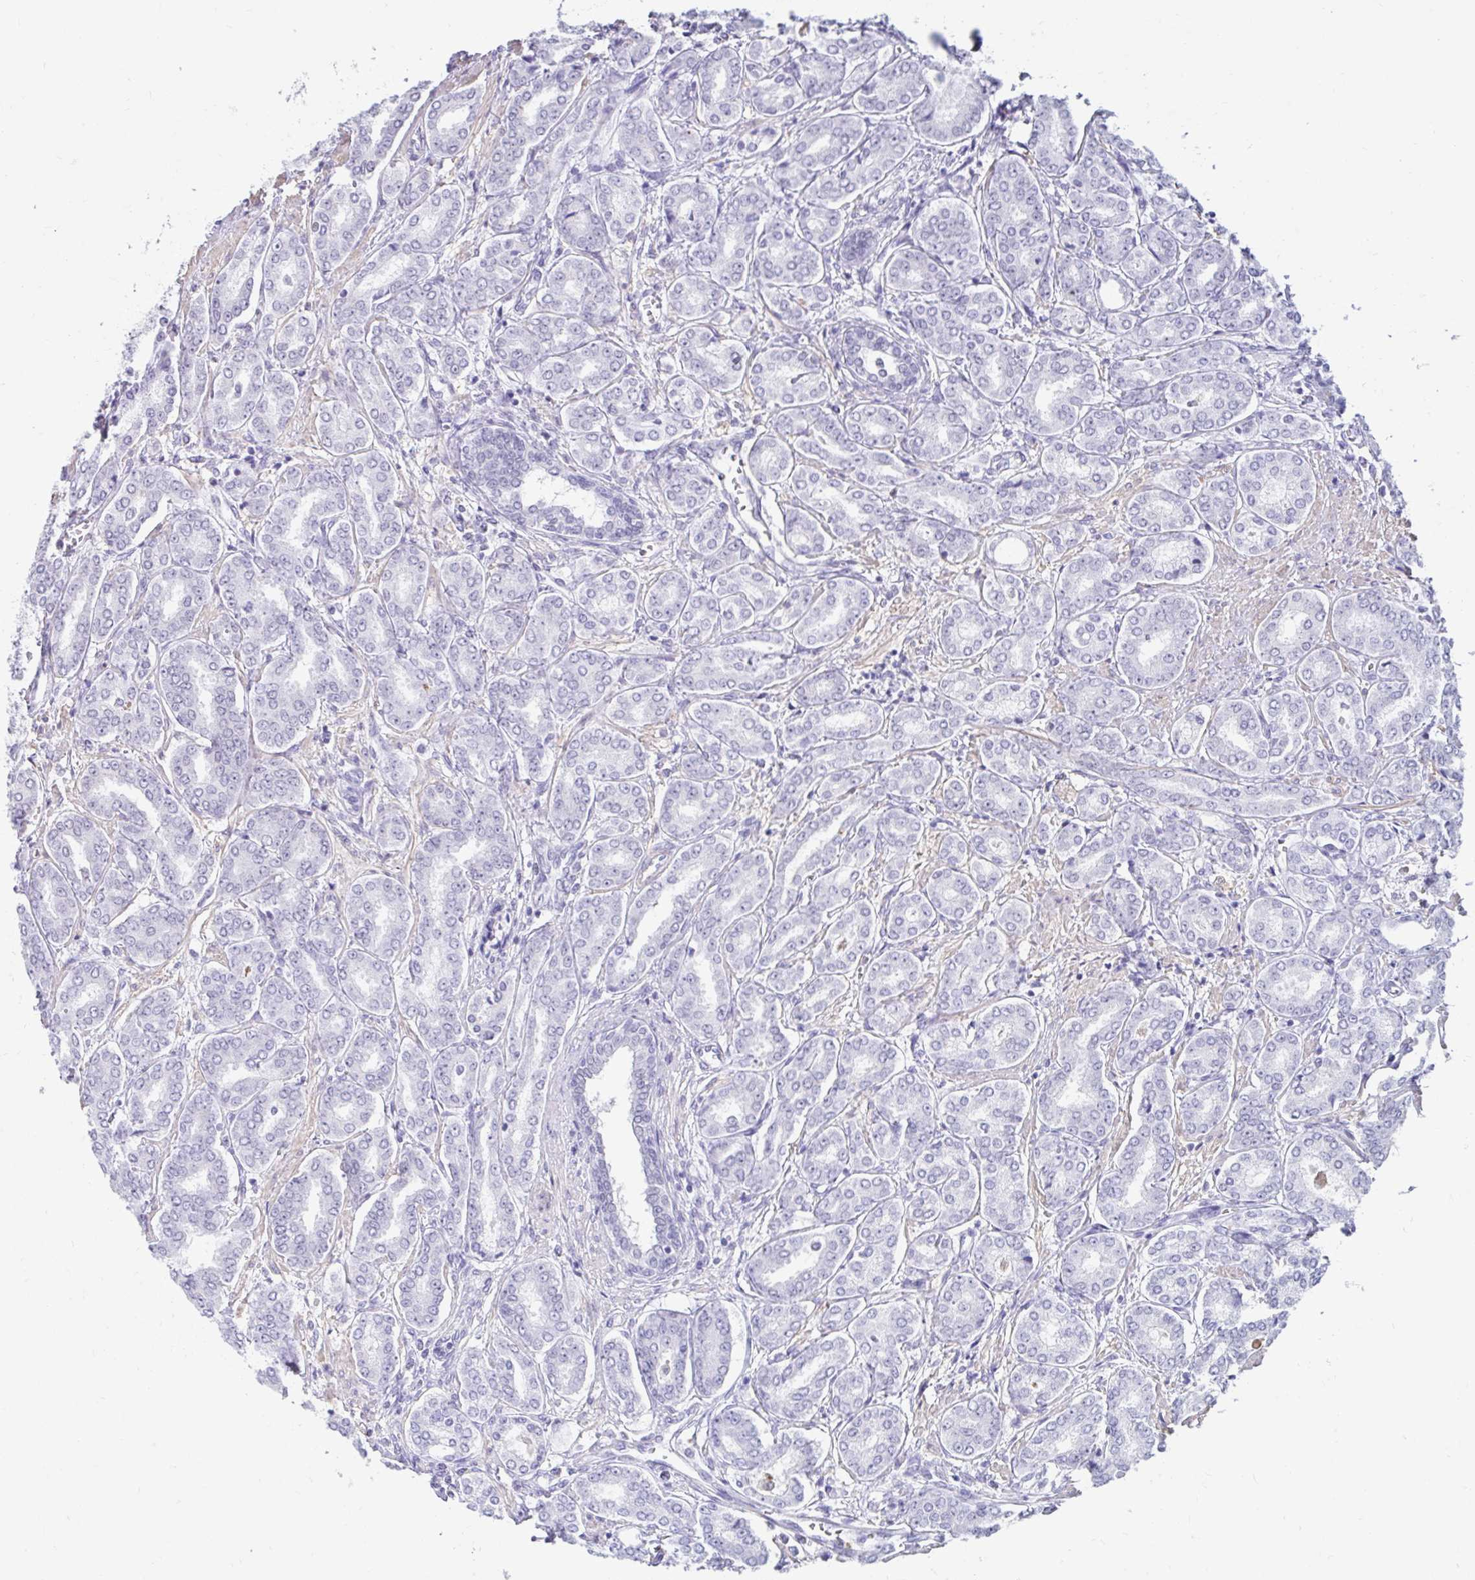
{"staining": {"intensity": "negative", "quantity": "none", "location": "none"}, "tissue": "prostate cancer", "cell_type": "Tumor cells", "image_type": "cancer", "snomed": [{"axis": "morphology", "description": "Adenocarcinoma, High grade"}, {"axis": "topography", "description": "Prostate"}], "caption": "This is an immunohistochemistry micrograph of human prostate high-grade adenocarcinoma. There is no staining in tumor cells.", "gene": "DCAF17", "patient": {"sex": "male", "age": 72}}